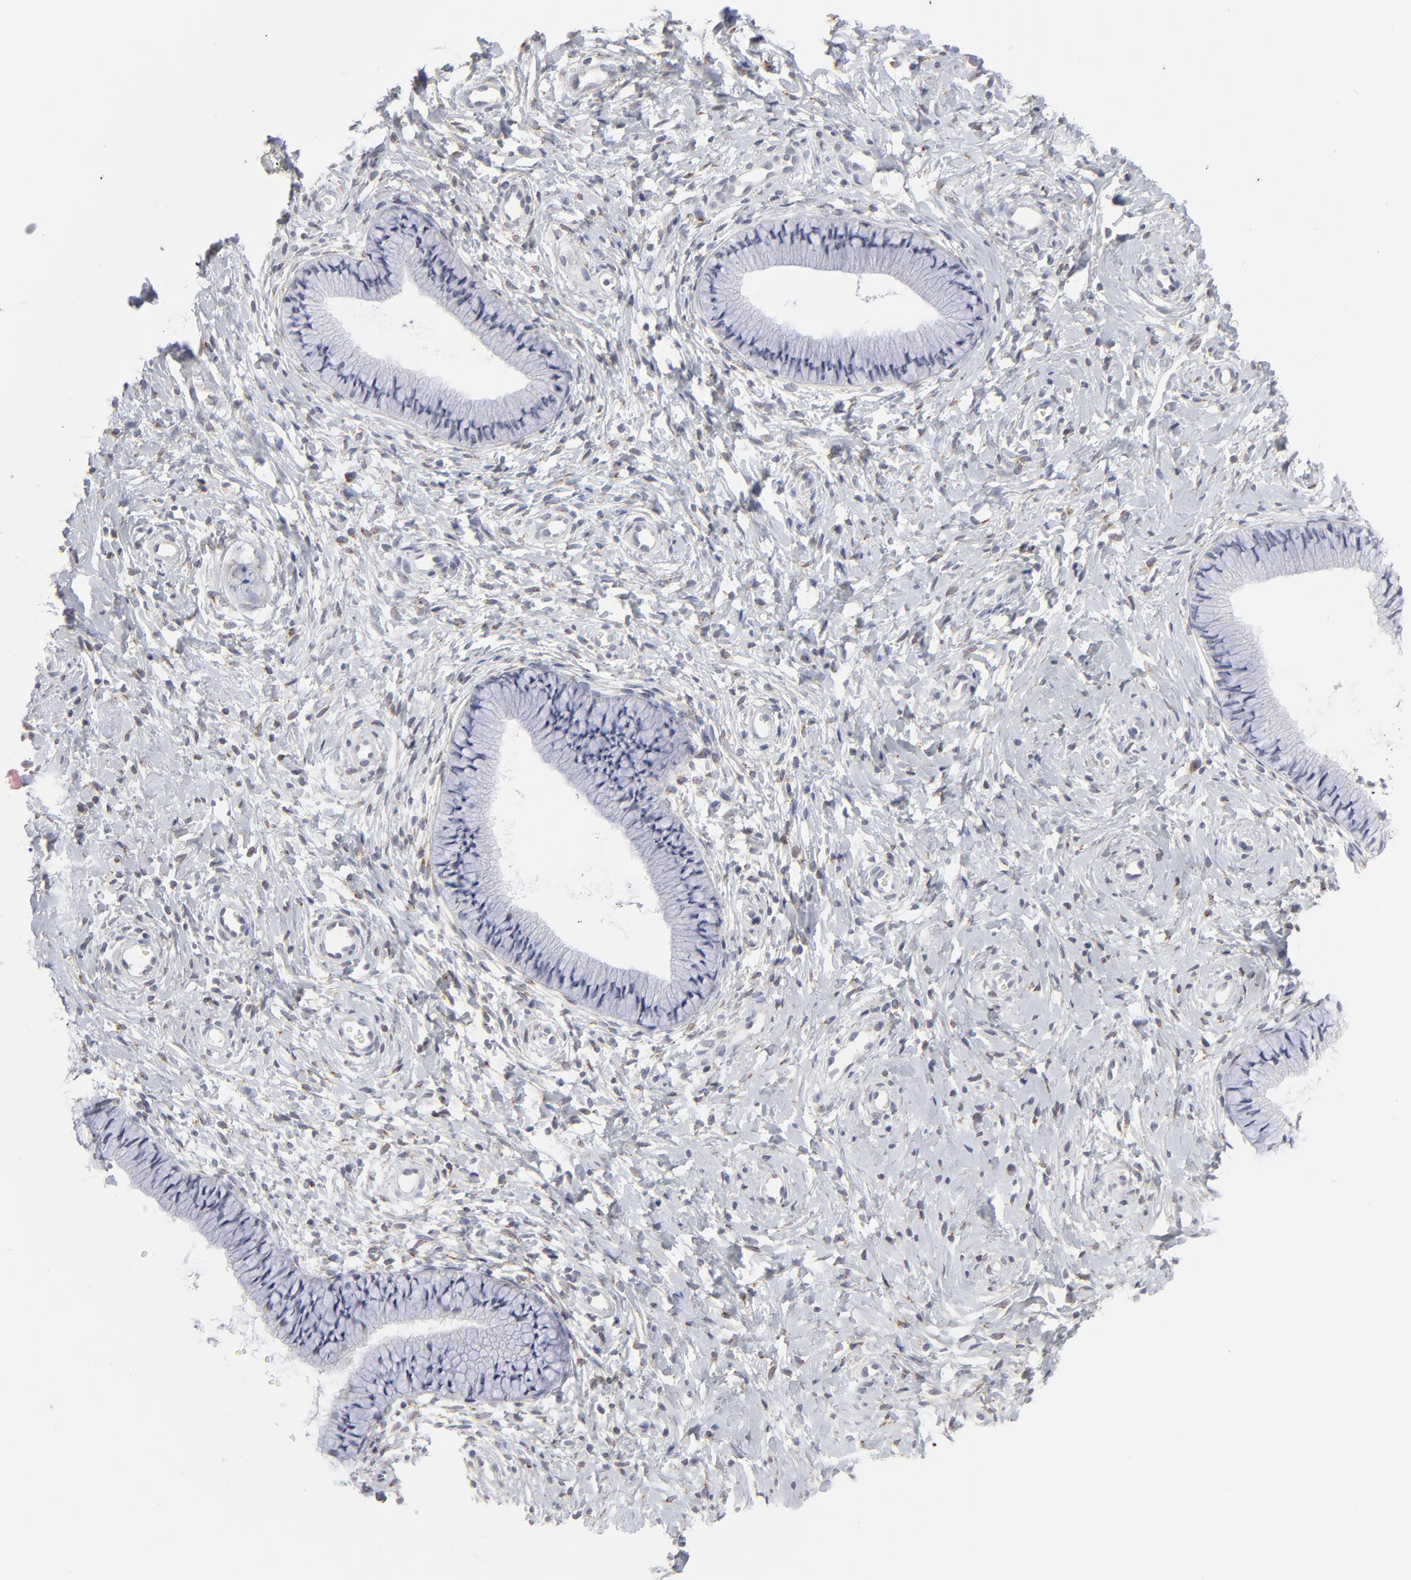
{"staining": {"intensity": "negative", "quantity": "none", "location": "none"}, "tissue": "cervix", "cell_type": "Glandular cells", "image_type": "normal", "snomed": [{"axis": "morphology", "description": "Normal tissue, NOS"}, {"axis": "topography", "description": "Cervix"}], "caption": "DAB (3,3'-diaminobenzidine) immunohistochemical staining of normal human cervix shows no significant expression in glandular cells. (DAB immunohistochemistry visualized using brightfield microscopy, high magnification).", "gene": "AURKA", "patient": {"sex": "female", "age": 46}}